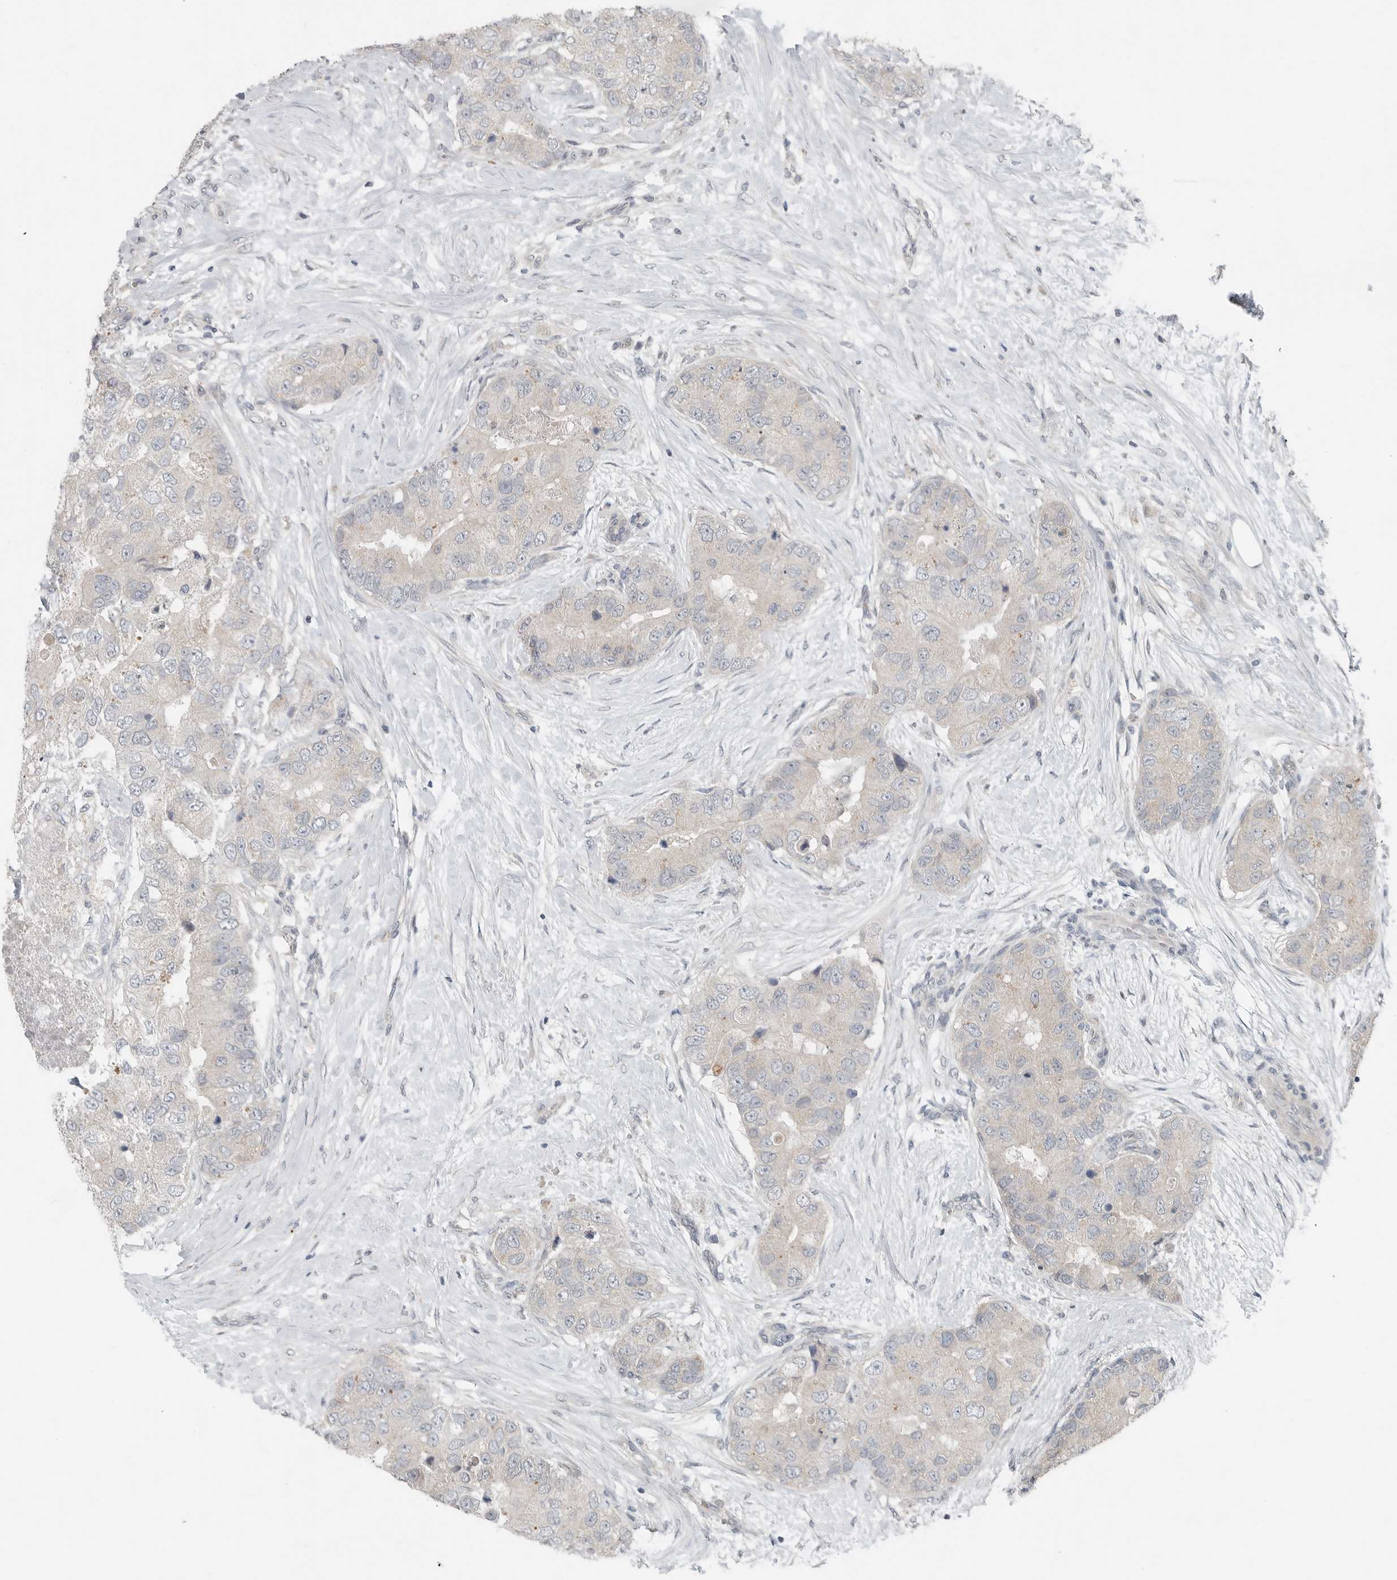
{"staining": {"intensity": "negative", "quantity": "none", "location": "none"}, "tissue": "breast cancer", "cell_type": "Tumor cells", "image_type": "cancer", "snomed": [{"axis": "morphology", "description": "Duct carcinoma"}, {"axis": "topography", "description": "Breast"}], "caption": "This is an immunohistochemistry (IHC) histopathology image of human breast cancer (infiltrating ductal carcinoma). There is no expression in tumor cells.", "gene": "FCRLB", "patient": {"sex": "female", "age": 62}}